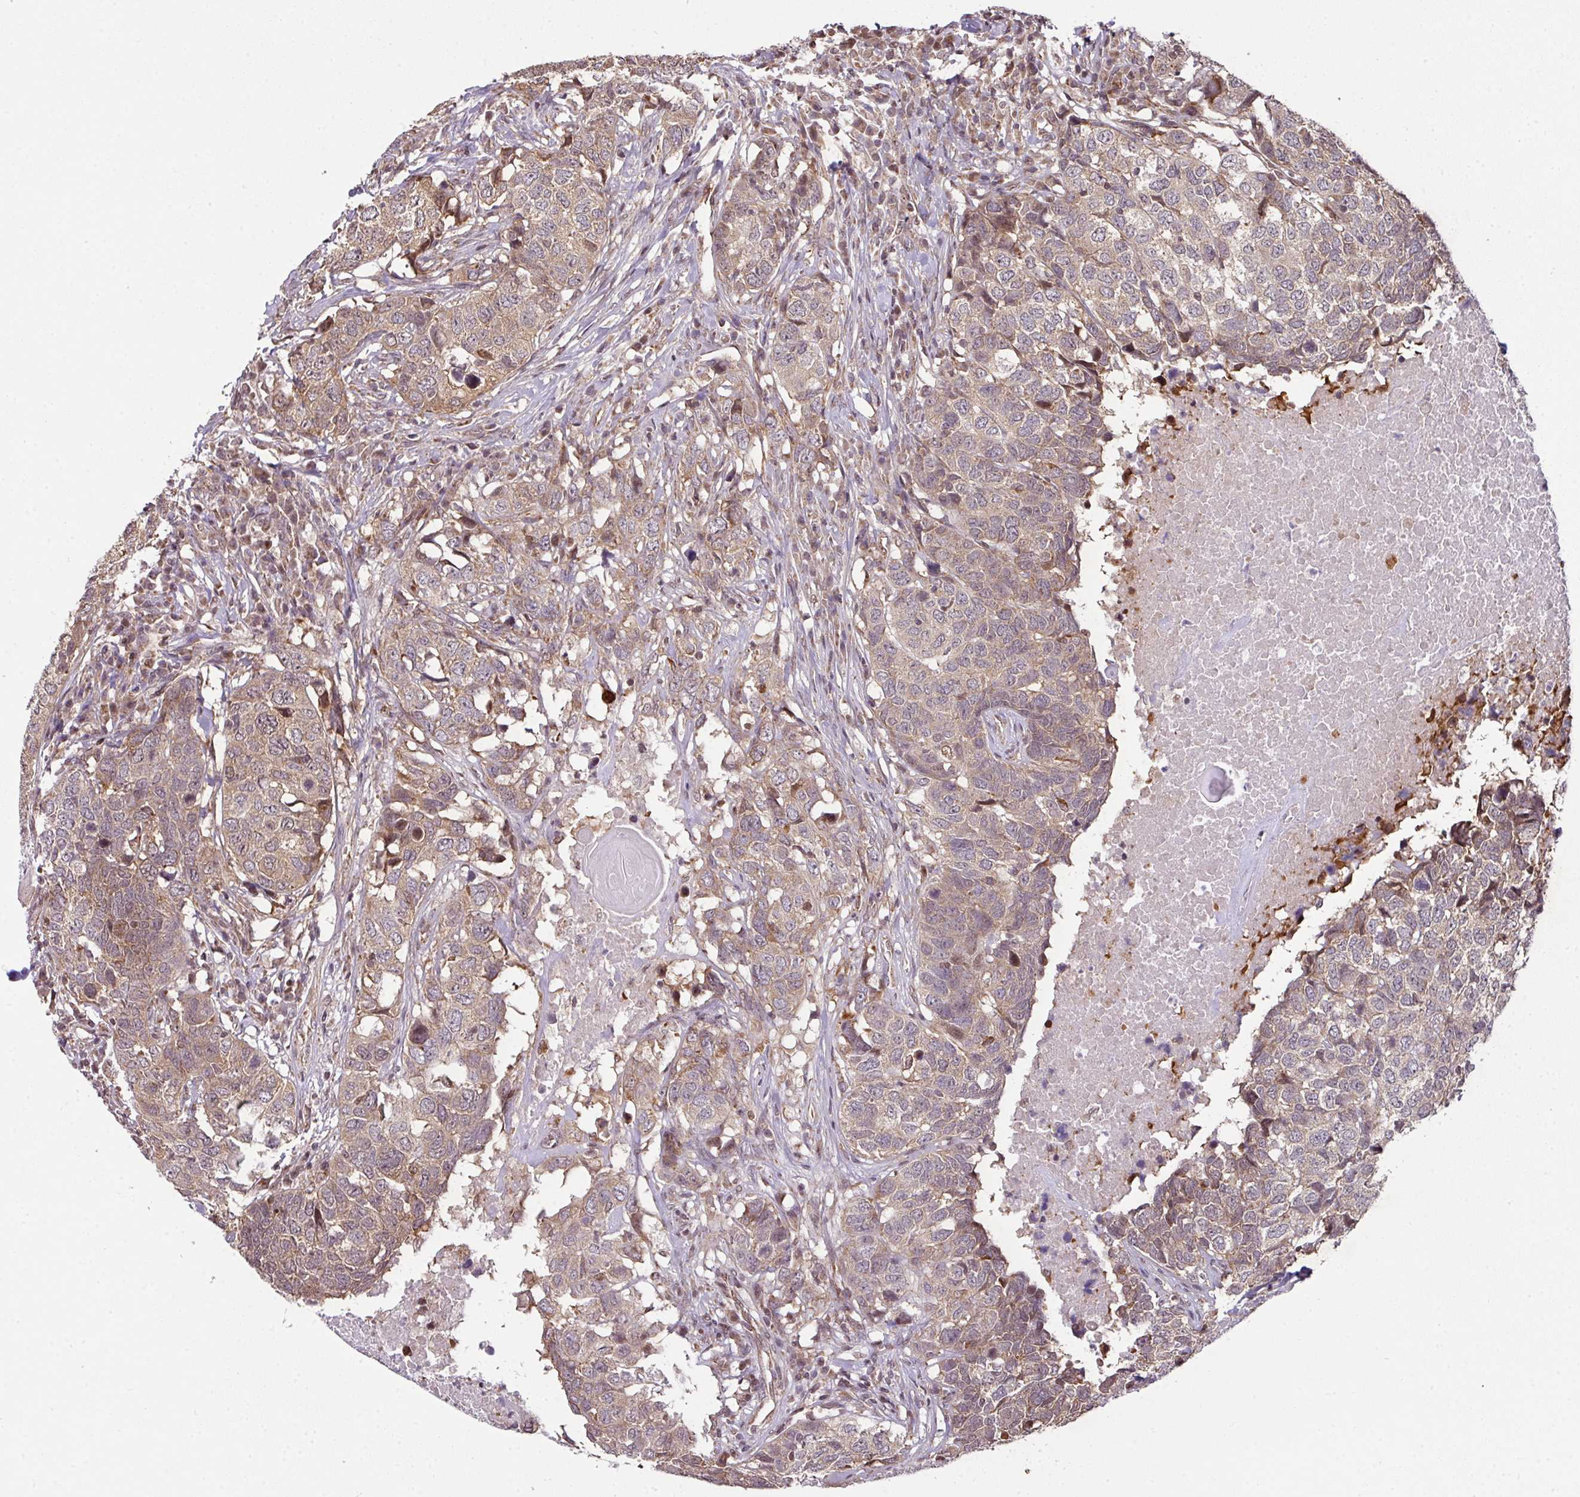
{"staining": {"intensity": "weak", "quantity": ">75%", "location": "cytoplasmic/membranous"}, "tissue": "head and neck cancer", "cell_type": "Tumor cells", "image_type": "cancer", "snomed": [{"axis": "morphology", "description": "Squamous cell carcinoma, NOS"}, {"axis": "topography", "description": "Head-Neck"}], "caption": "Immunohistochemistry (IHC) (DAB) staining of squamous cell carcinoma (head and neck) reveals weak cytoplasmic/membranous protein expression in about >75% of tumor cells. The staining is performed using DAB brown chromogen to label protein expression. The nuclei are counter-stained blue using hematoxylin.", "gene": "PLK1", "patient": {"sex": "male", "age": 66}}